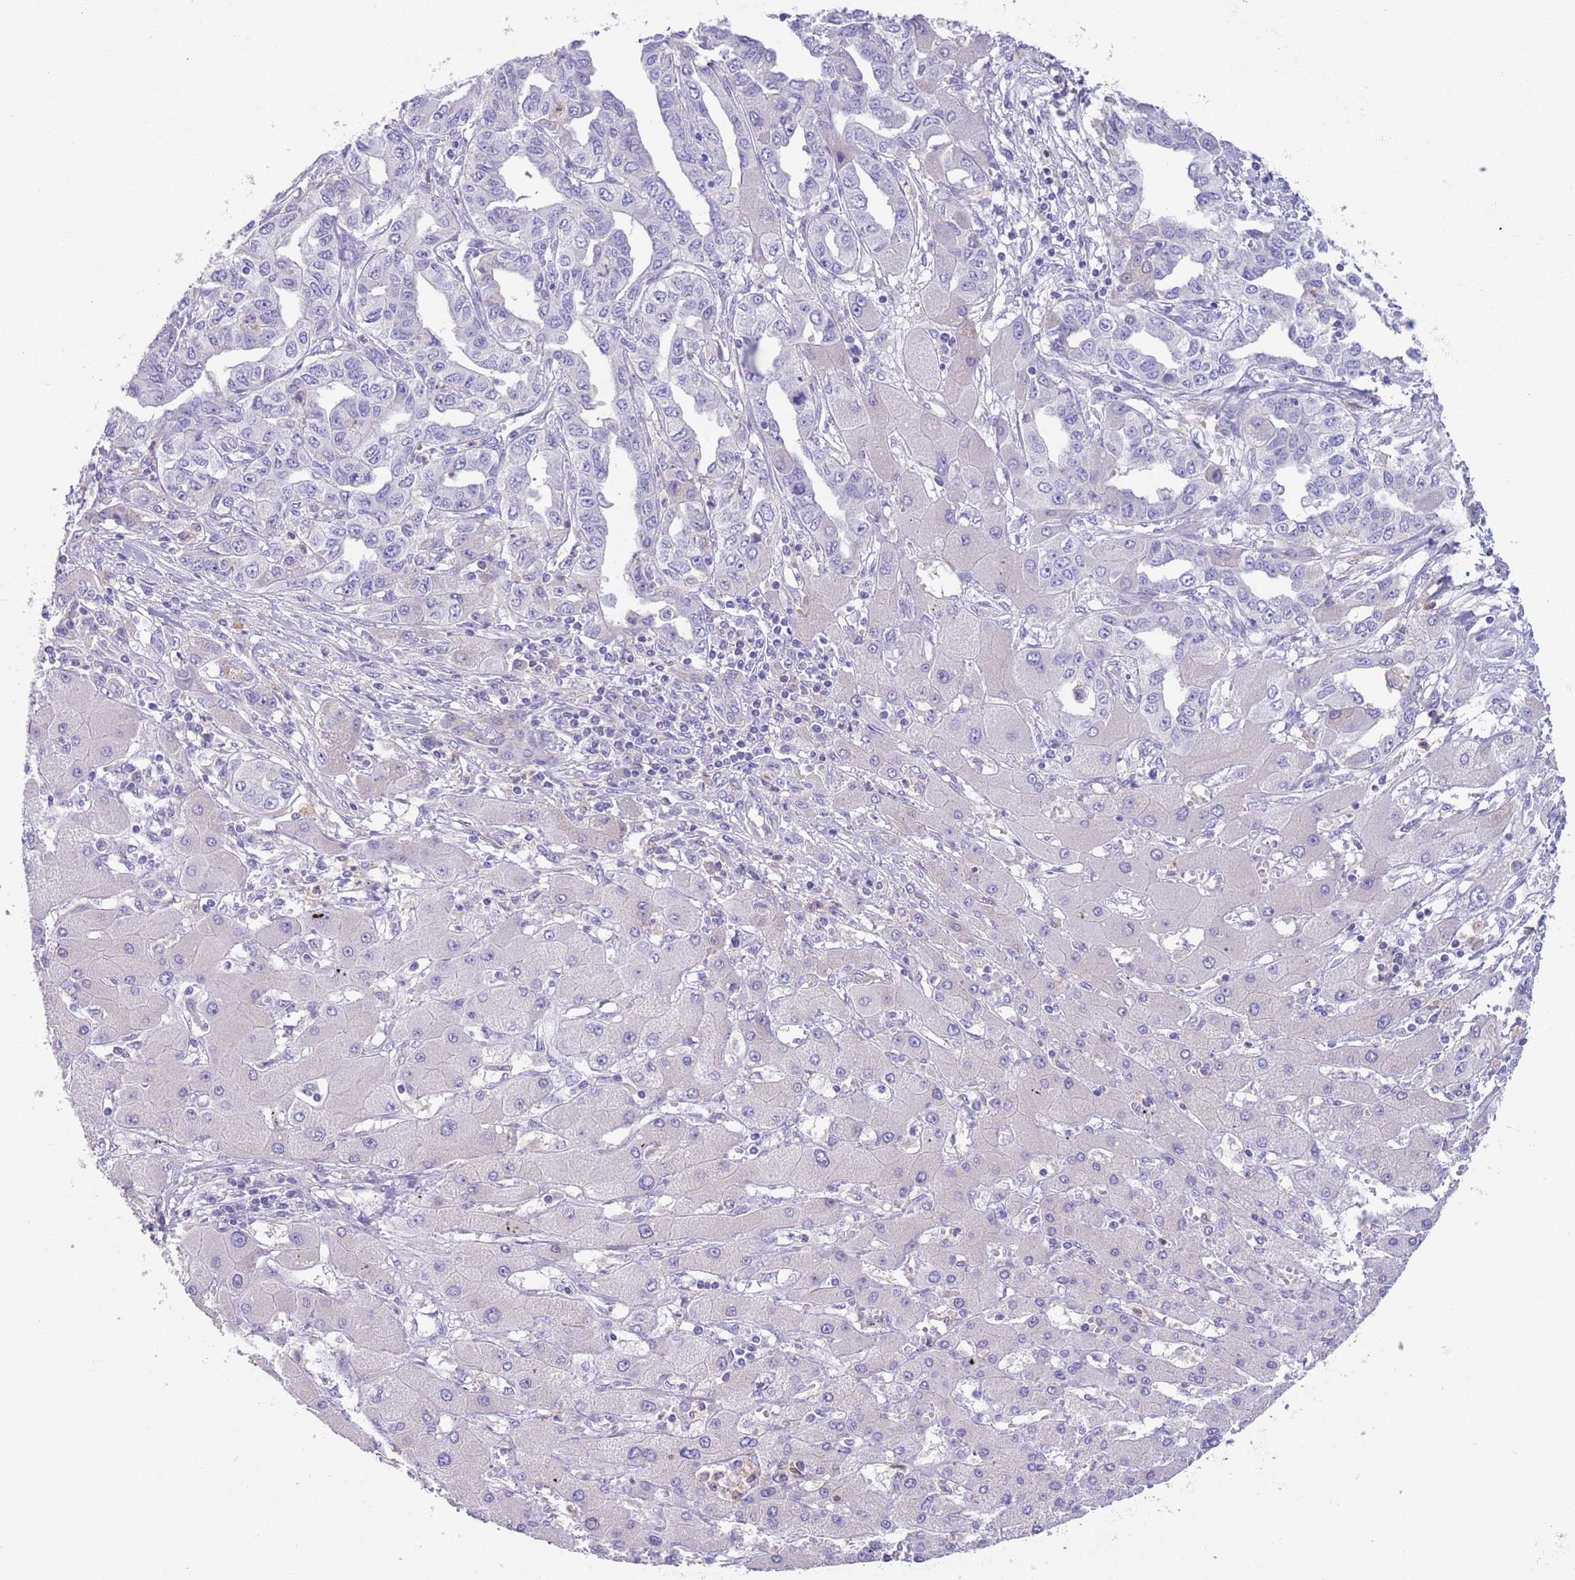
{"staining": {"intensity": "negative", "quantity": "none", "location": "none"}, "tissue": "liver cancer", "cell_type": "Tumor cells", "image_type": "cancer", "snomed": [{"axis": "morphology", "description": "Cholangiocarcinoma"}, {"axis": "topography", "description": "Liver"}], "caption": "Immunohistochemical staining of liver cancer exhibits no significant staining in tumor cells.", "gene": "IGFL4", "patient": {"sex": "male", "age": 59}}